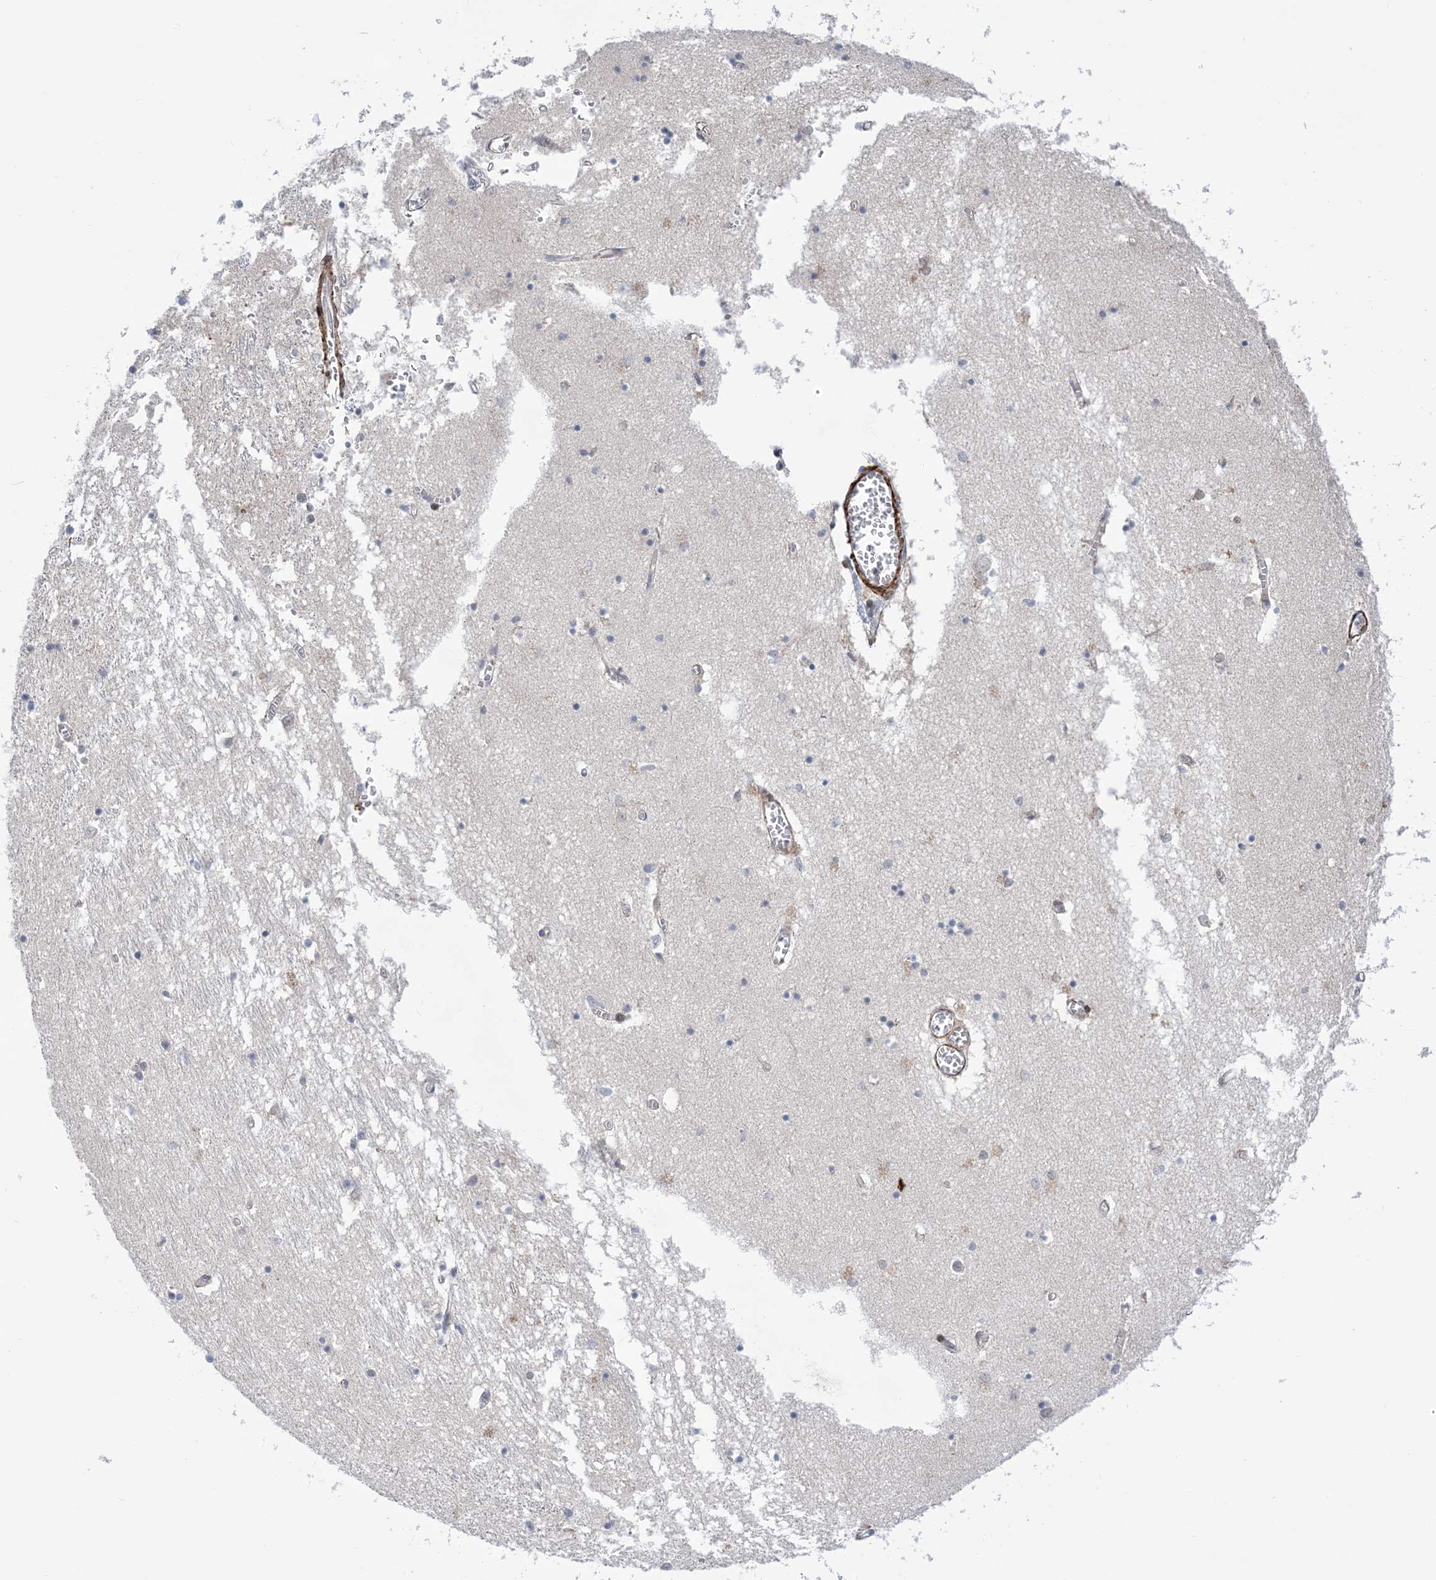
{"staining": {"intensity": "negative", "quantity": "none", "location": "none"}, "tissue": "hippocampus", "cell_type": "Glial cells", "image_type": "normal", "snomed": [{"axis": "morphology", "description": "Normal tissue, NOS"}, {"axis": "topography", "description": "Hippocampus"}], "caption": "This is an immunohistochemistry (IHC) photomicrograph of benign hippocampus. There is no positivity in glial cells.", "gene": "ZNF8", "patient": {"sex": "male", "age": 70}}